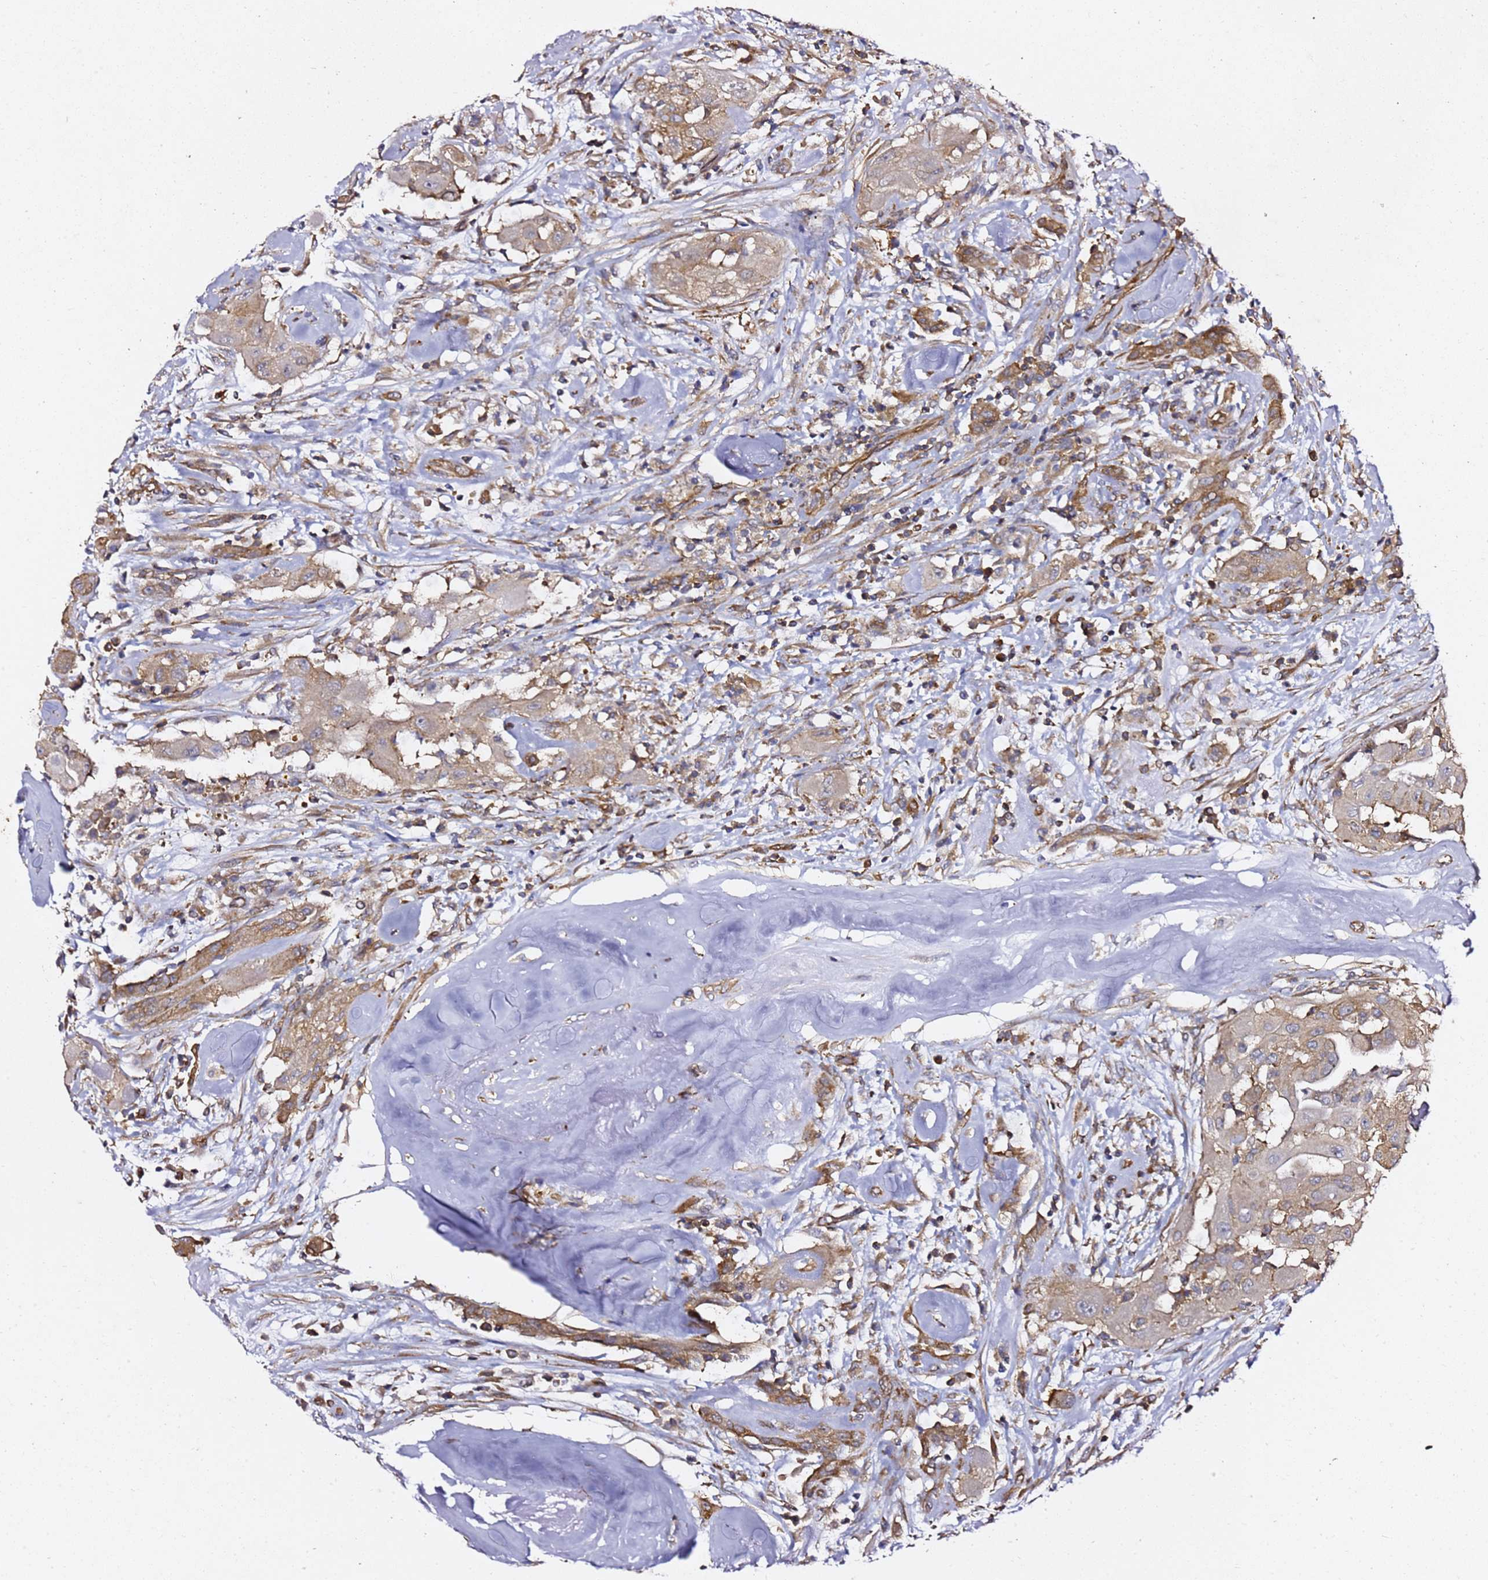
{"staining": {"intensity": "moderate", "quantity": "25%-75%", "location": "cytoplasmic/membranous"}, "tissue": "thyroid cancer", "cell_type": "Tumor cells", "image_type": "cancer", "snomed": [{"axis": "morphology", "description": "Papillary adenocarcinoma, NOS"}, {"axis": "topography", "description": "Thyroid gland"}], "caption": "Tumor cells exhibit medium levels of moderate cytoplasmic/membranous staining in approximately 25%-75% of cells in thyroid papillary adenocarcinoma. (DAB (3,3'-diaminobenzidine) IHC, brown staining for protein, blue staining for nuclei).", "gene": "TPST1", "patient": {"sex": "female", "age": 59}}